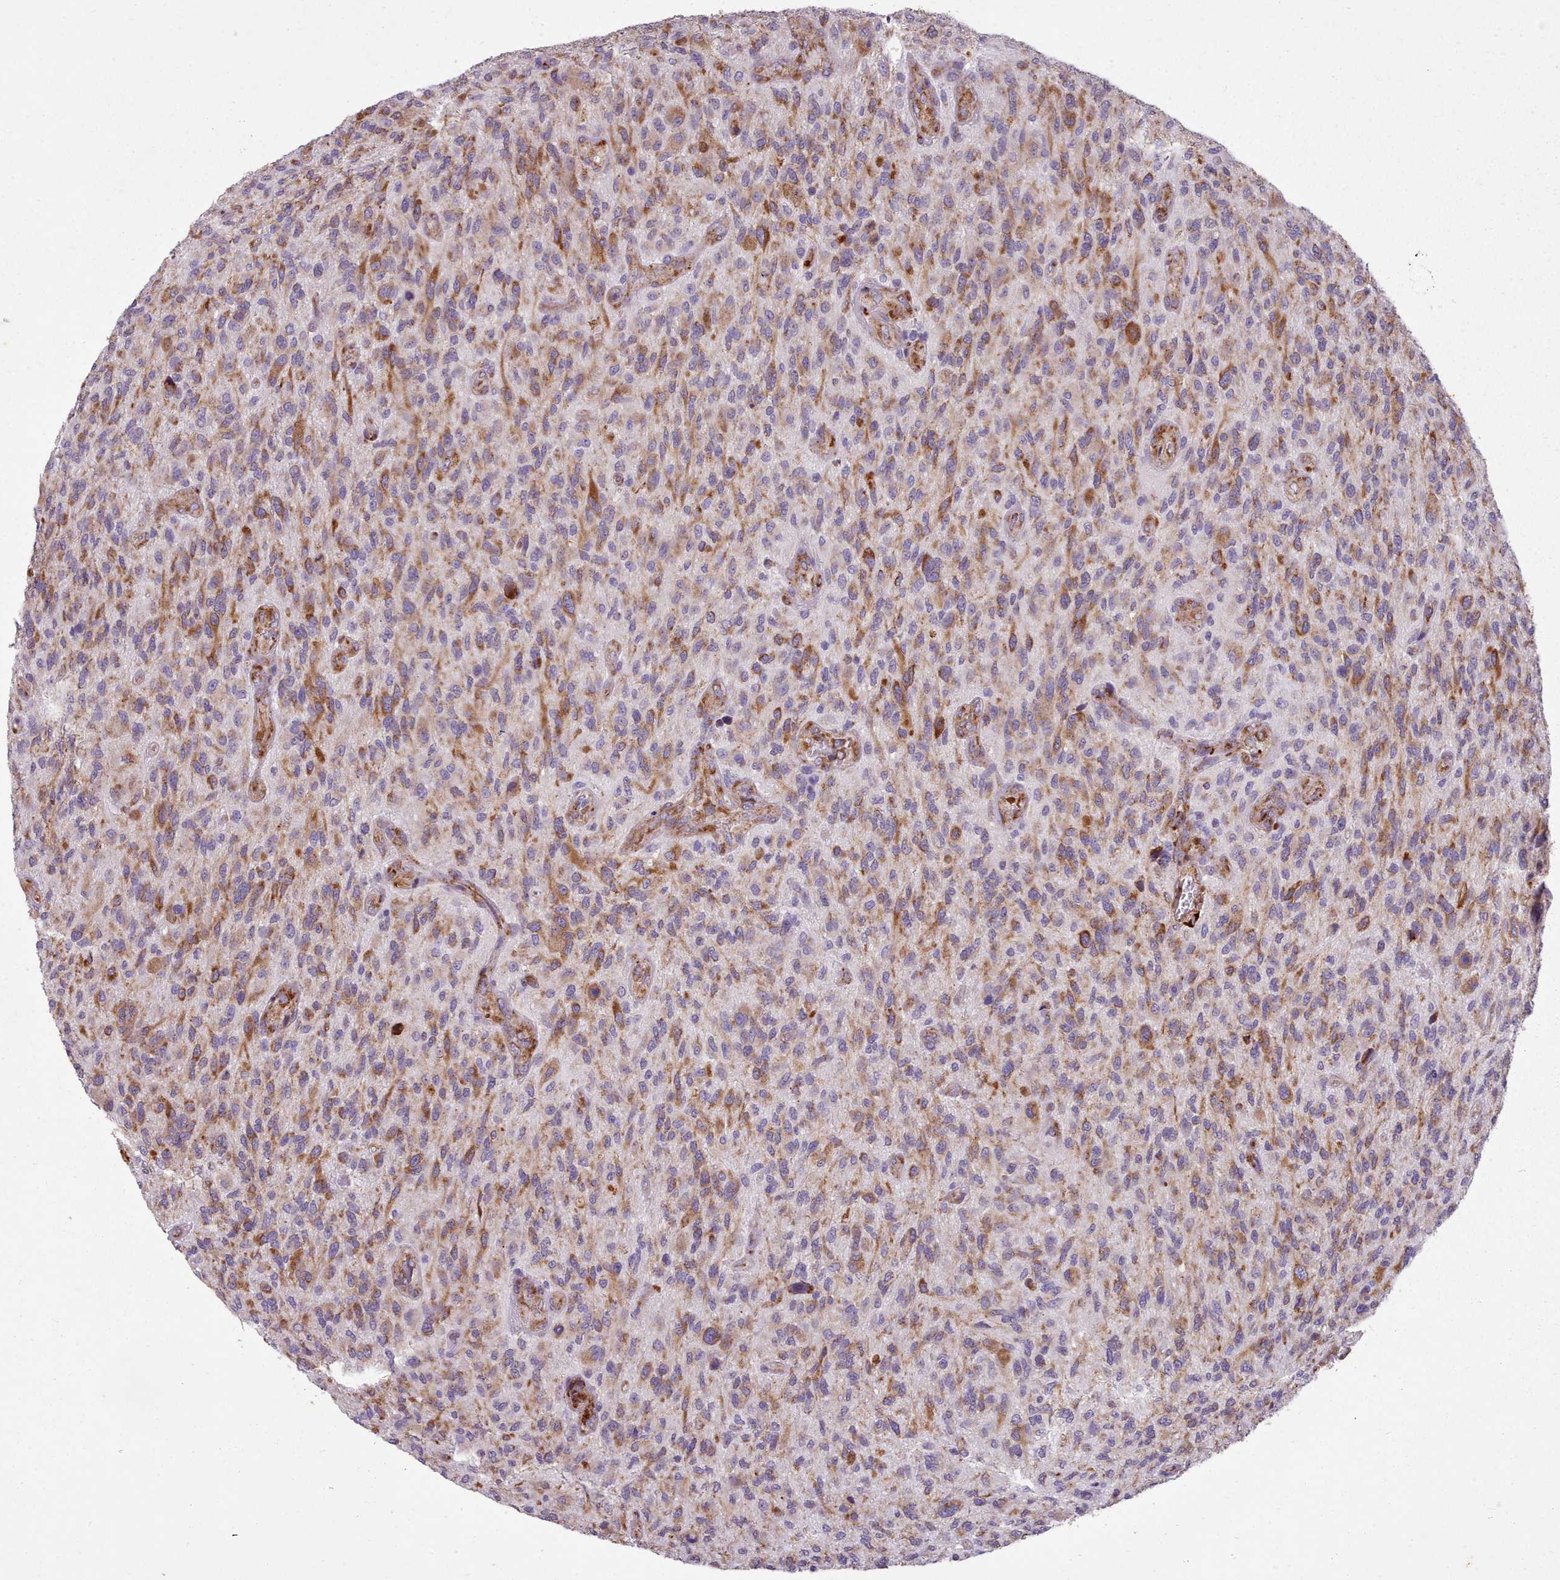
{"staining": {"intensity": "moderate", "quantity": ">75%", "location": "cytoplasmic/membranous"}, "tissue": "glioma", "cell_type": "Tumor cells", "image_type": "cancer", "snomed": [{"axis": "morphology", "description": "Glioma, malignant, High grade"}, {"axis": "topography", "description": "Brain"}], "caption": "Glioma stained with a brown dye demonstrates moderate cytoplasmic/membranous positive staining in approximately >75% of tumor cells.", "gene": "FKBP10", "patient": {"sex": "male", "age": 47}}